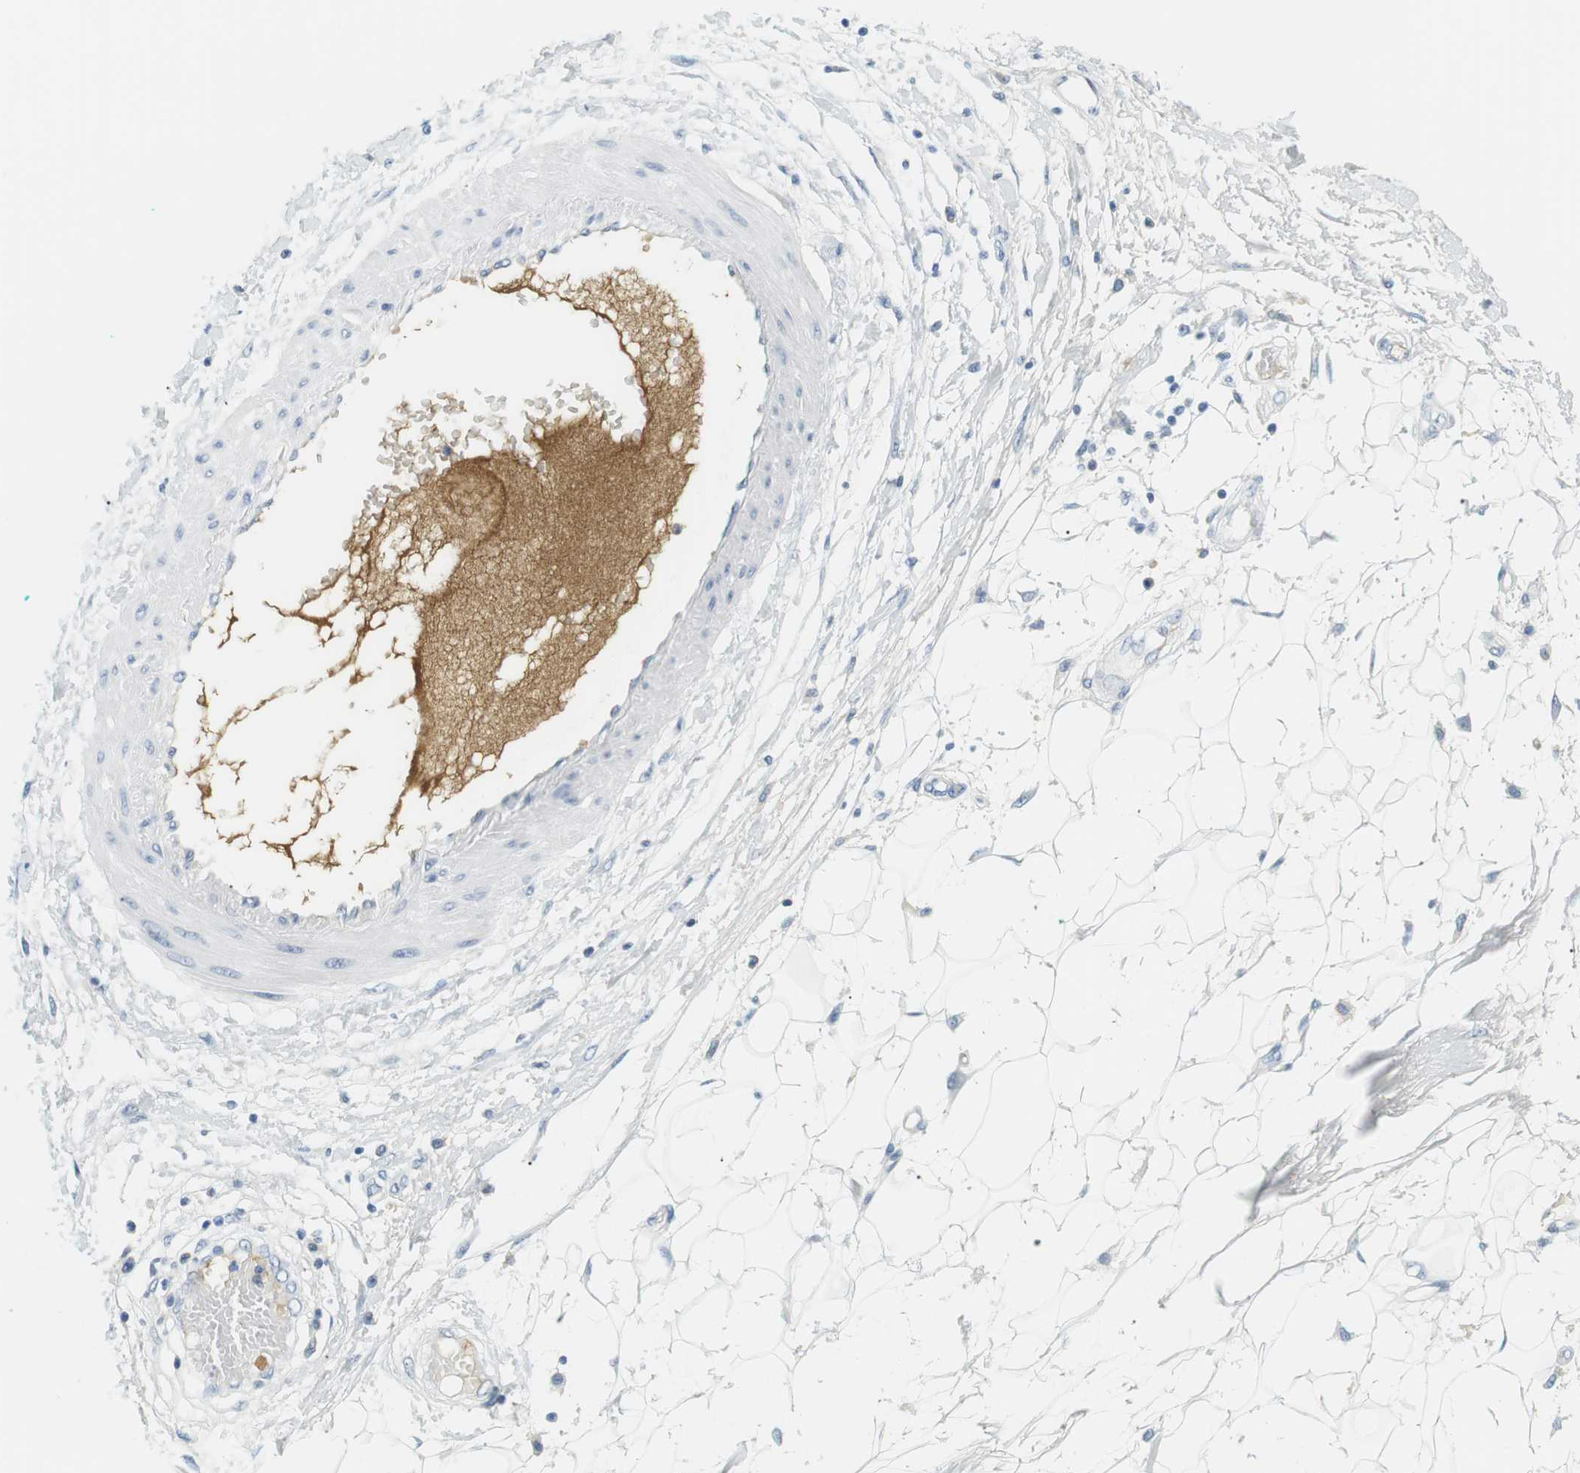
{"staining": {"intensity": "negative", "quantity": "none", "location": "none"}, "tissue": "adipose tissue", "cell_type": "Adipocytes", "image_type": "normal", "snomed": [{"axis": "morphology", "description": "Normal tissue, NOS"}, {"axis": "morphology", "description": "Squamous cell carcinoma, NOS"}, {"axis": "topography", "description": "Skin"}, {"axis": "topography", "description": "Peripheral nerve tissue"}], "caption": "A high-resolution histopathology image shows IHC staining of benign adipose tissue, which shows no significant expression in adipocytes. Nuclei are stained in blue.", "gene": "APOB", "patient": {"sex": "male", "age": 83}}